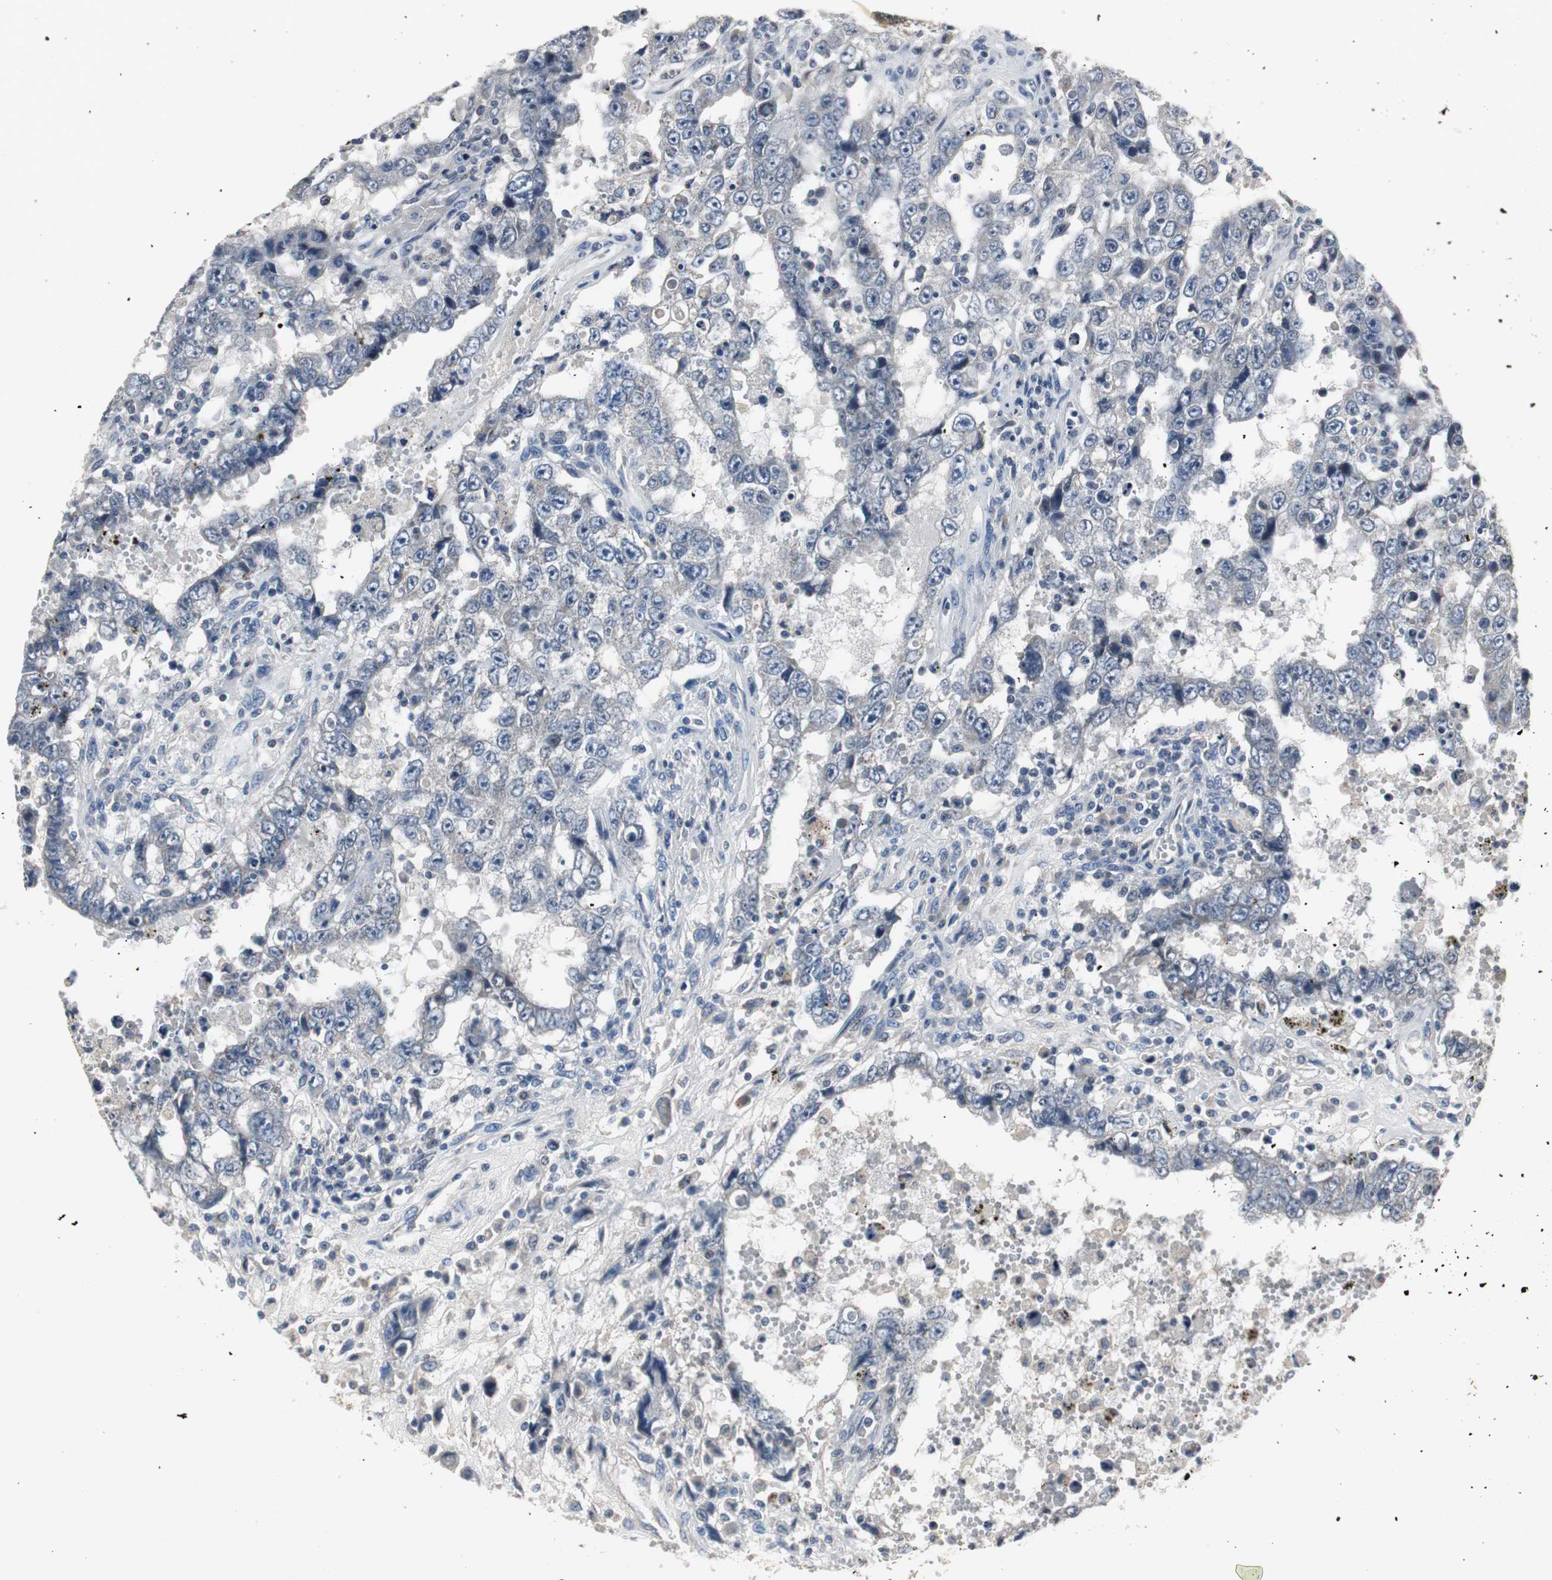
{"staining": {"intensity": "negative", "quantity": "none", "location": "none"}, "tissue": "testis cancer", "cell_type": "Tumor cells", "image_type": "cancer", "snomed": [{"axis": "morphology", "description": "Carcinoma, Embryonal, NOS"}, {"axis": "topography", "description": "Testis"}], "caption": "High magnification brightfield microscopy of testis embryonal carcinoma stained with DAB (brown) and counterstained with hematoxylin (blue): tumor cells show no significant staining.", "gene": "PCYT1B", "patient": {"sex": "male", "age": 26}}